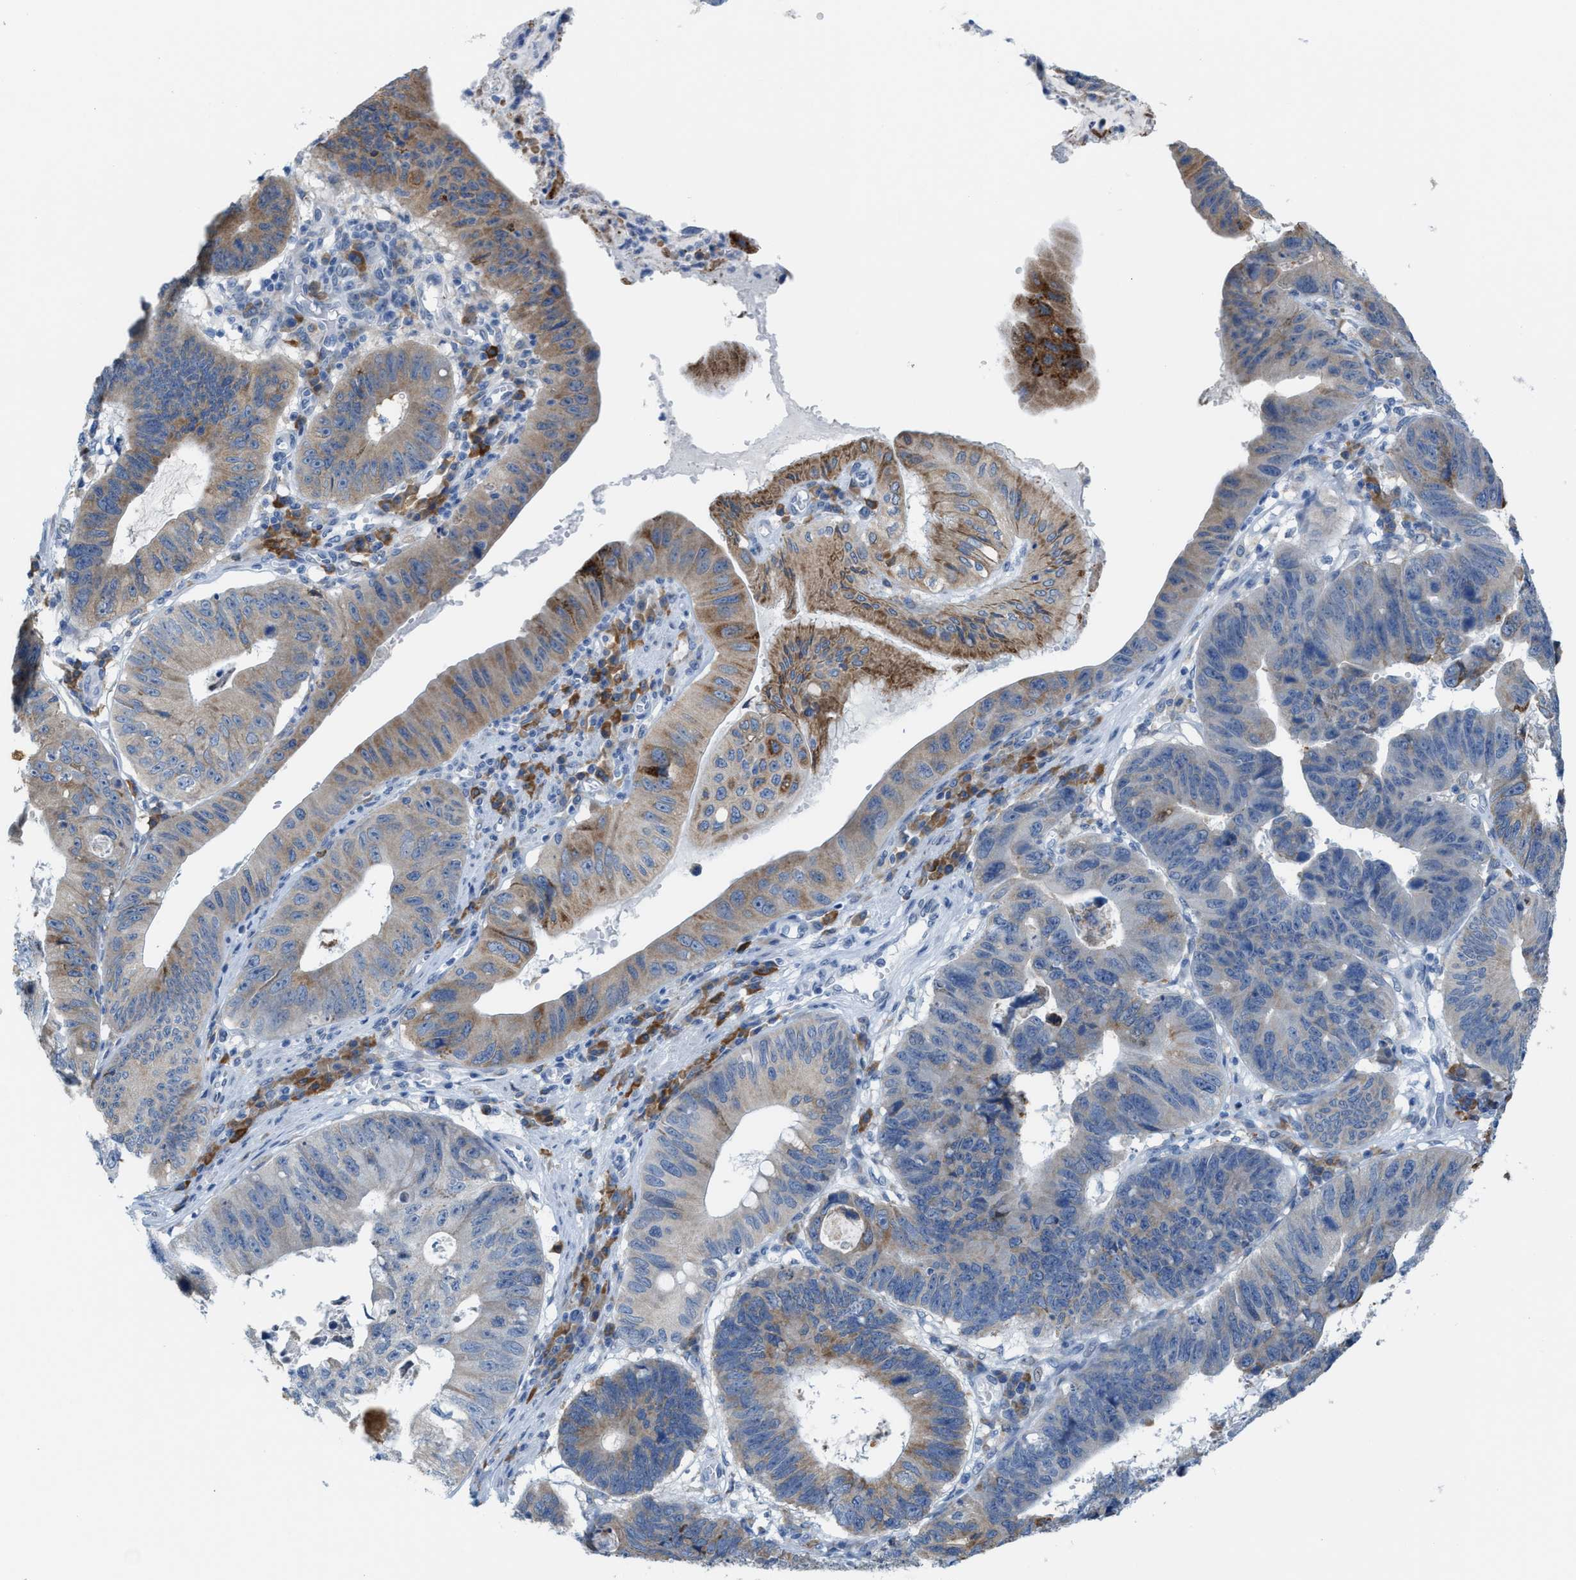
{"staining": {"intensity": "moderate", "quantity": "25%-75%", "location": "cytoplasmic/membranous"}, "tissue": "stomach cancer", "cell_type": "Tumor cells", "image_type": "cancer", "snomed": [{"axis": "morphology", "description": "Adenocarcinoma, NOS"}, {"axis": "topography", "description": "Stomach"}], "caption": "Immunohistochemical staining of stomach adenocarcinoma shows medium levels of moderate cytoplasmic/membranous protein positivity in approximately 25%-75% of tumor cells.", "gene": "KIFC3", "patient": {"sex": "male", "age": 59}}